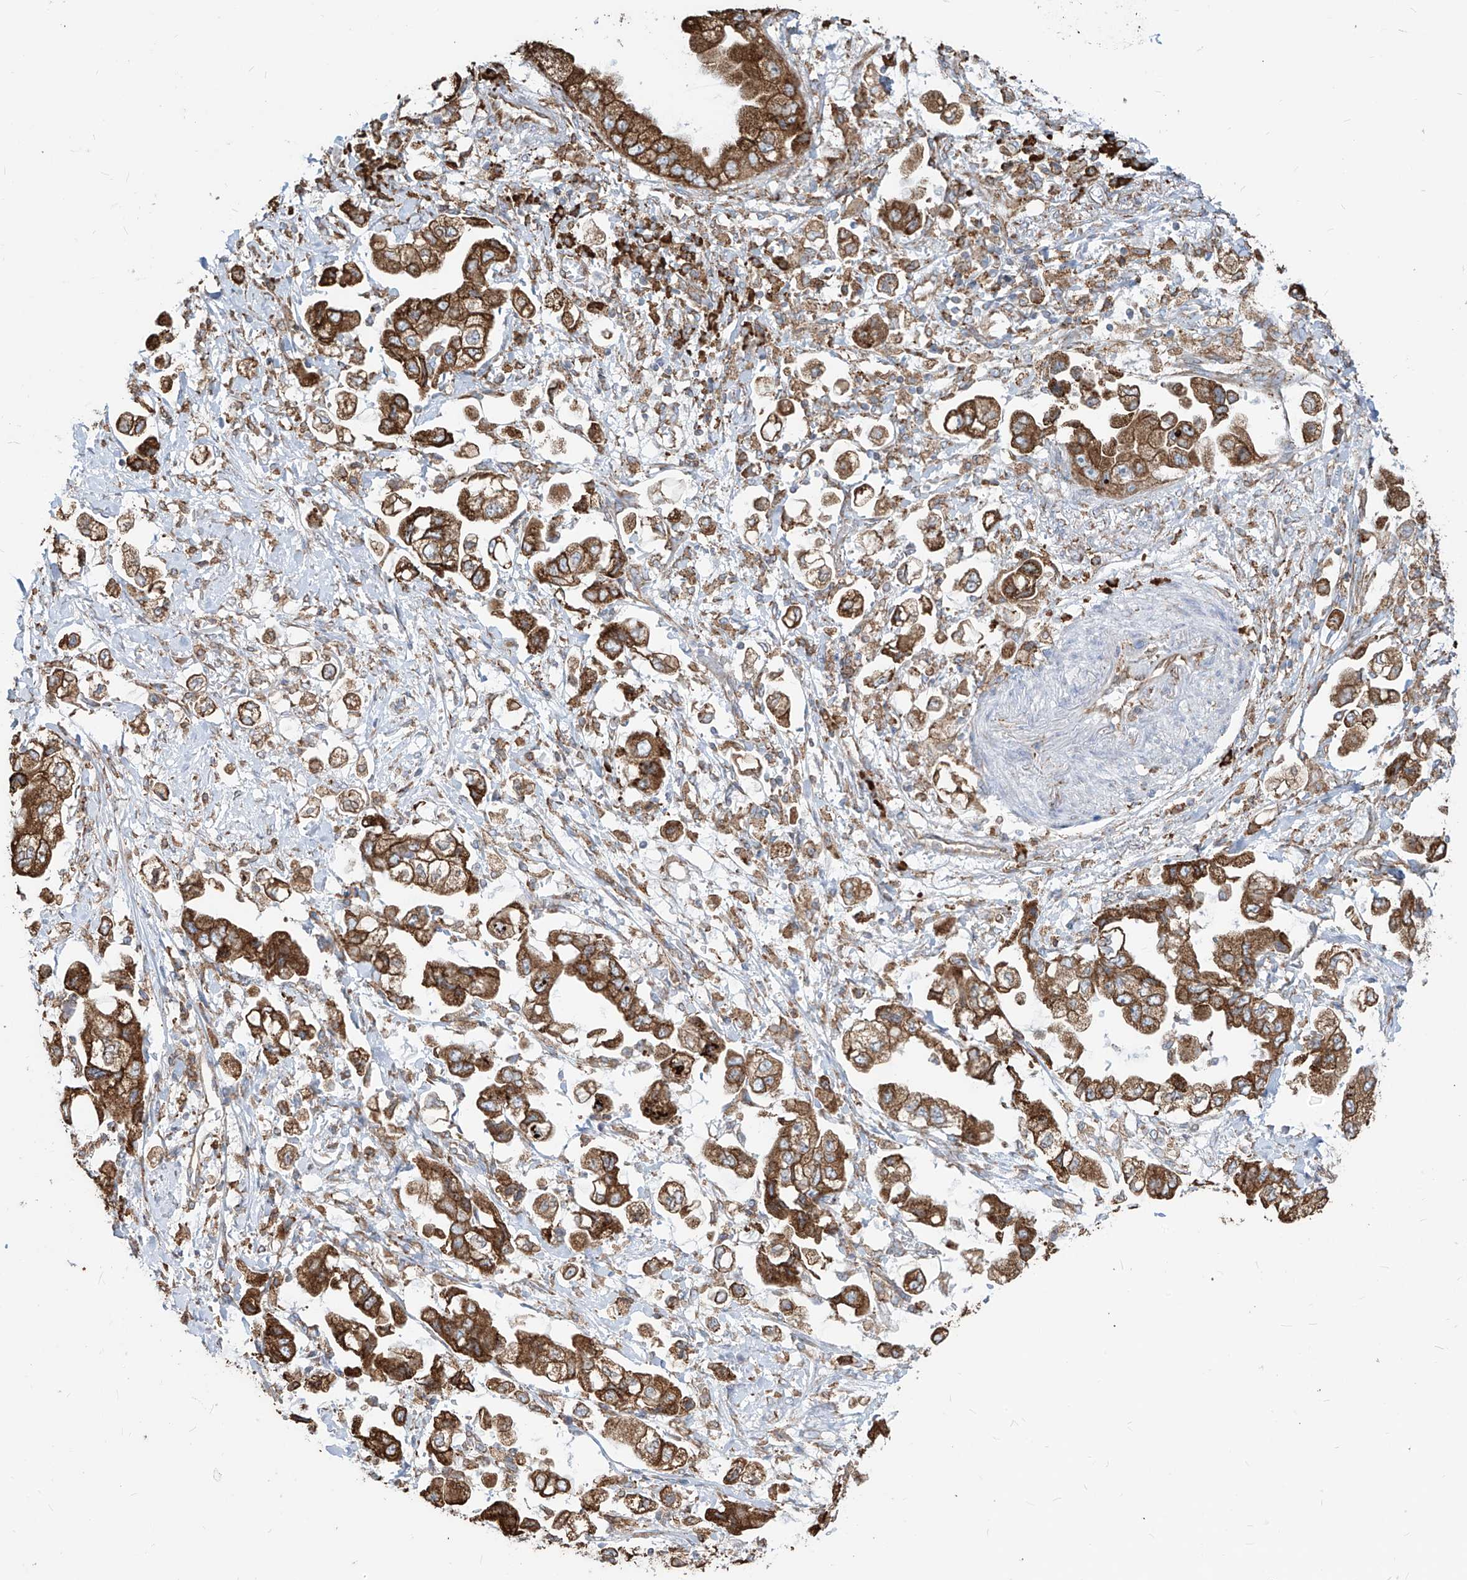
{"staining": {"intensity": "strong", "quantity": ">75%", "location": "cytoplasmic/membranous"}, "tissue": "stomach cancer", "cell_type": "Tumor cells", "image_type": "cancer", "snomed": [{"axis": "morphology", "description": "Adenocarcinoma, NOS"}, {"axis": "topography", "description": "Stomach"}], "caption": "Stomach cancer stained for a protein exhibits strong cytoplasmic/membranous positivity in tumor cells.", "gene": "PDIA6", "patient": {"sex": "male", "age": 62}}